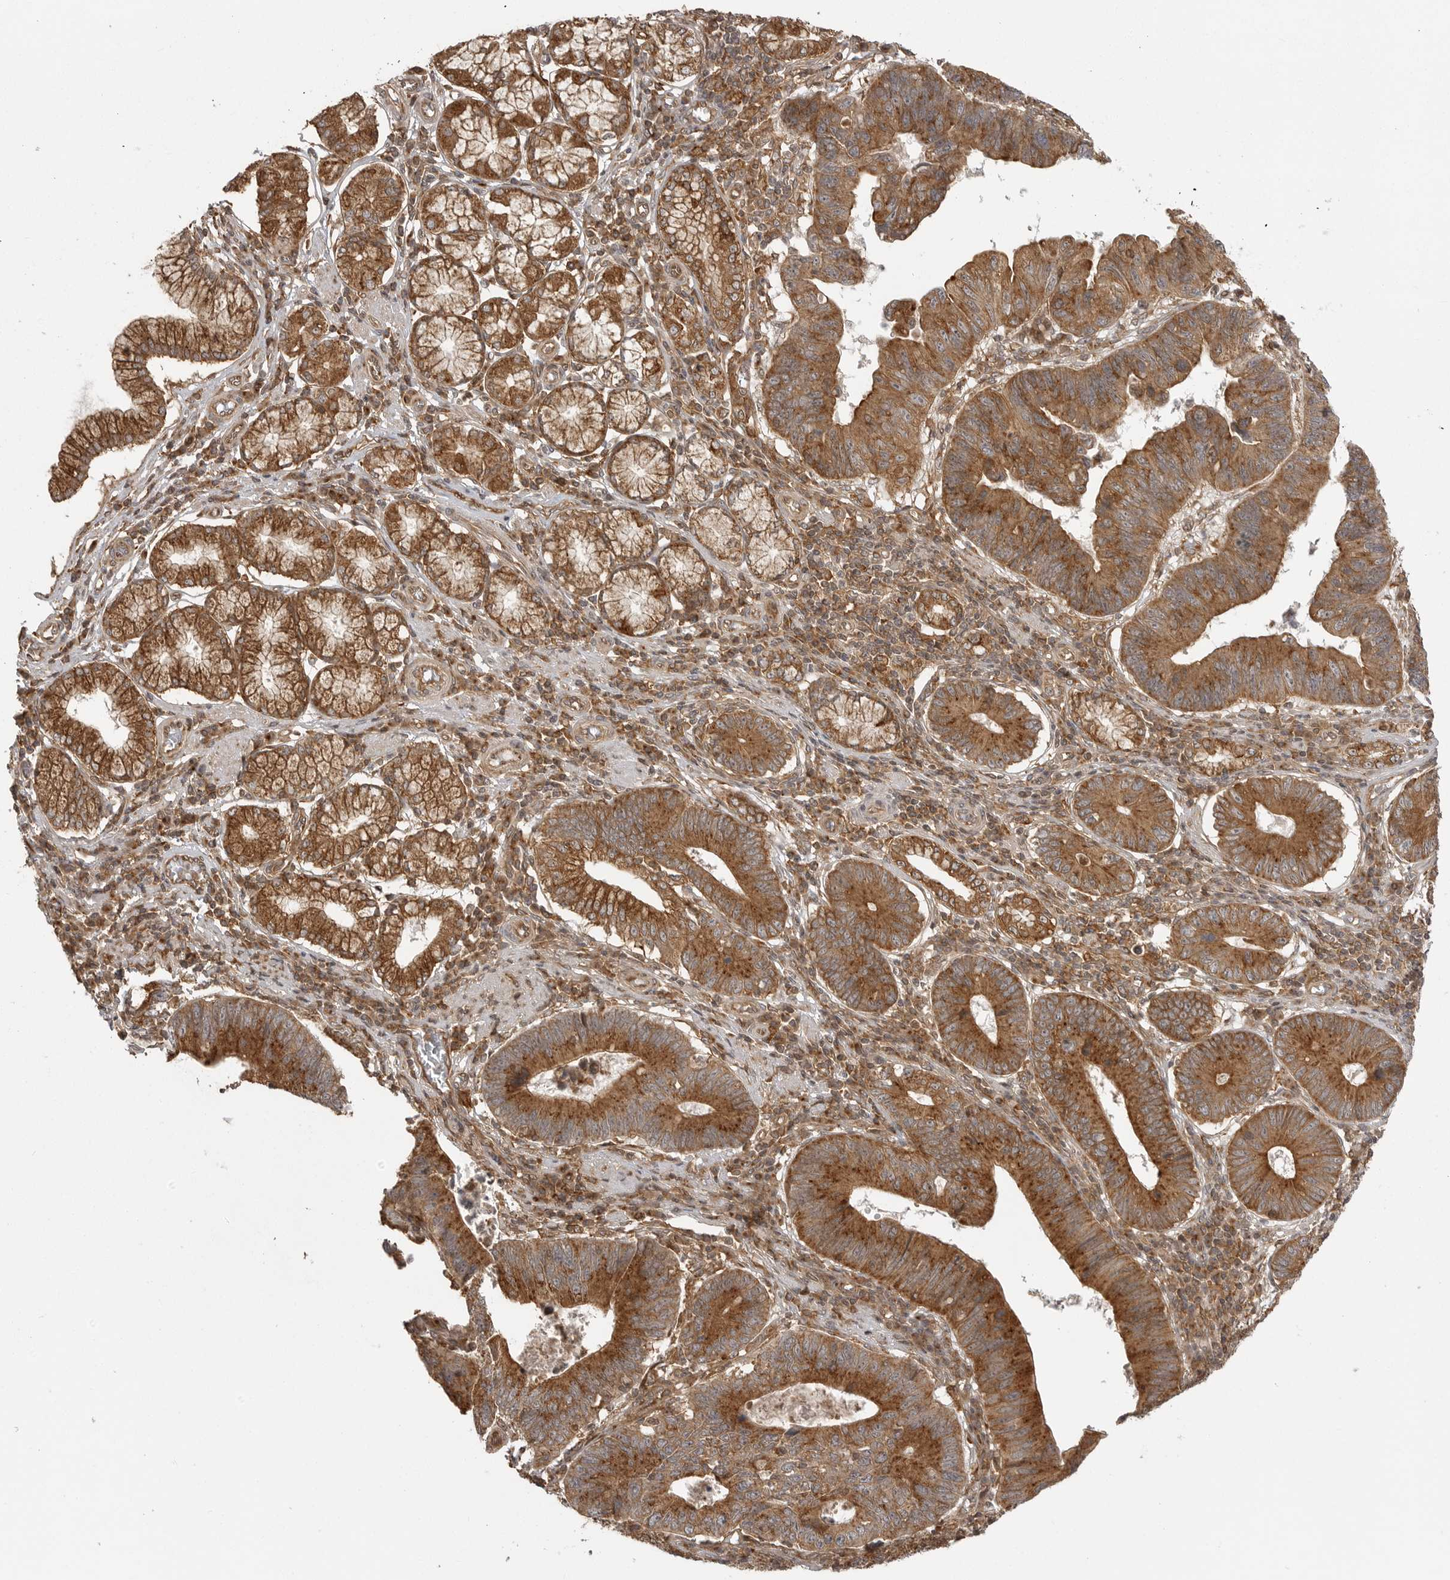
{"staining": {"intensity": "strong", "quantity": ">75%", "location": "cytoplasmic/membranous"}, "tissue": "stomach cancer", "cell_type": "Tumor cells", "image_type": "cancer", "snomed": [{"axis": "morphology", "description": "Adenocarcinoma, NOS"}, {"axis": "topography", "description": "Stomach"}], "caption": "IHC (DAB (3,3'-diaminobenzidine)) staining of stomach cancer displays strong cytoplasmic/membranous protein staining in about >75% of tumor cells. The staining was performed using DAB (3,3'-diaminobenzidine) to visualize the protein expression in brown, while the nuclei were stained in blue with hematoxylin (Magnification: 20x).", "gene": "FAT3", "patient": {"sex": "male", "age": 59}}